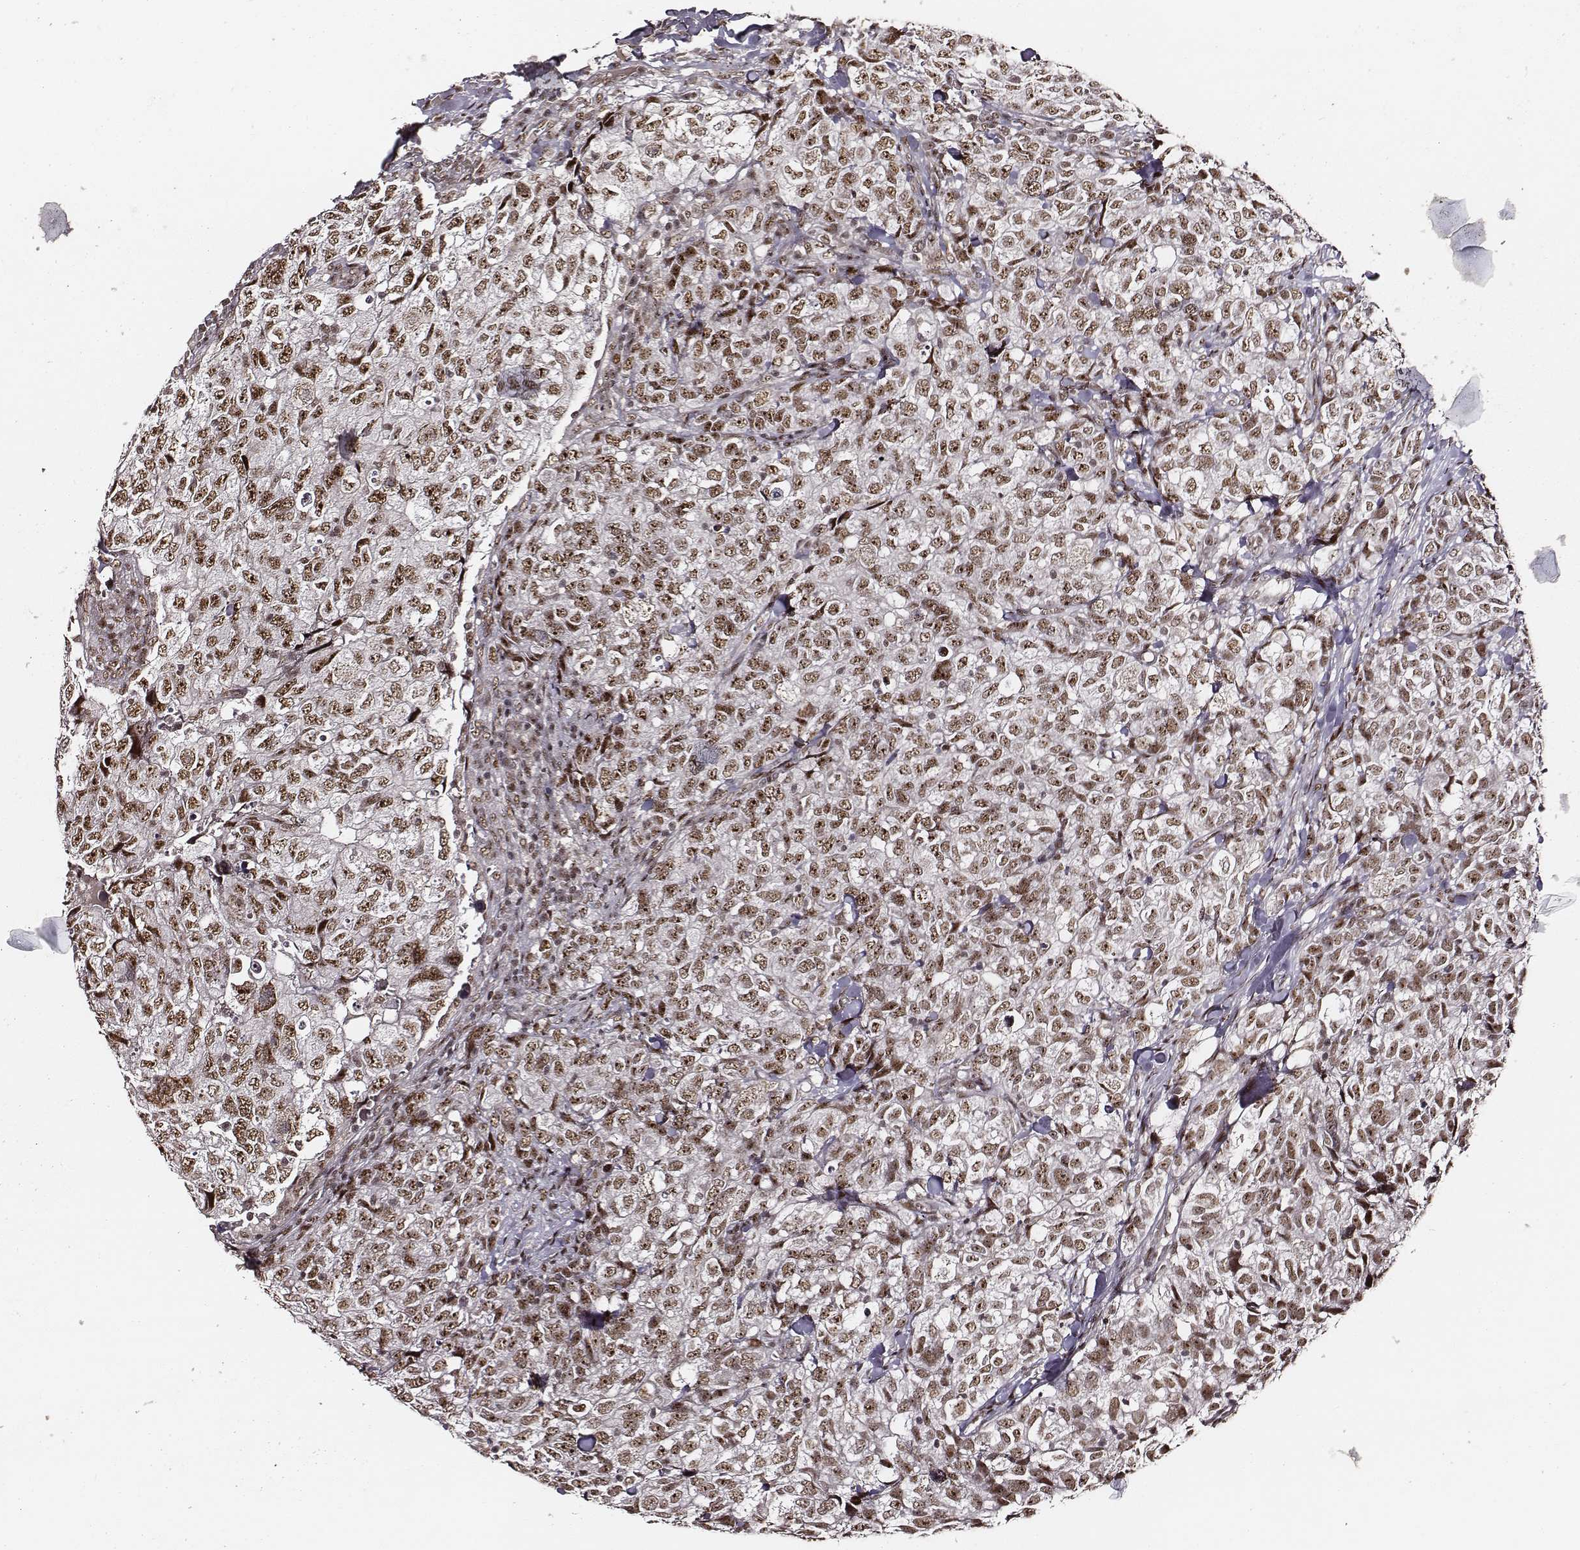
{"staining": {"intensity": "weak", "quantity": ">75%", "location": "nuclear"}, "tissue": "breast cancer", "cell_type": "Tumor cells", "image_type": "cancer", "snomed": [{"axis": "morphology", "description": "Duct carcinoma"}, {"axis": "topography", "description": "Breast"}], "caption": "IHC of breast cancer reveals low levels of weak nuclear staining in about >75% of tumor cells. (brown staining indicates protein expression, while blue staining denotes nuclei).", "gene": "PPARA", "patient": {"sex": "female", "age": 30}}